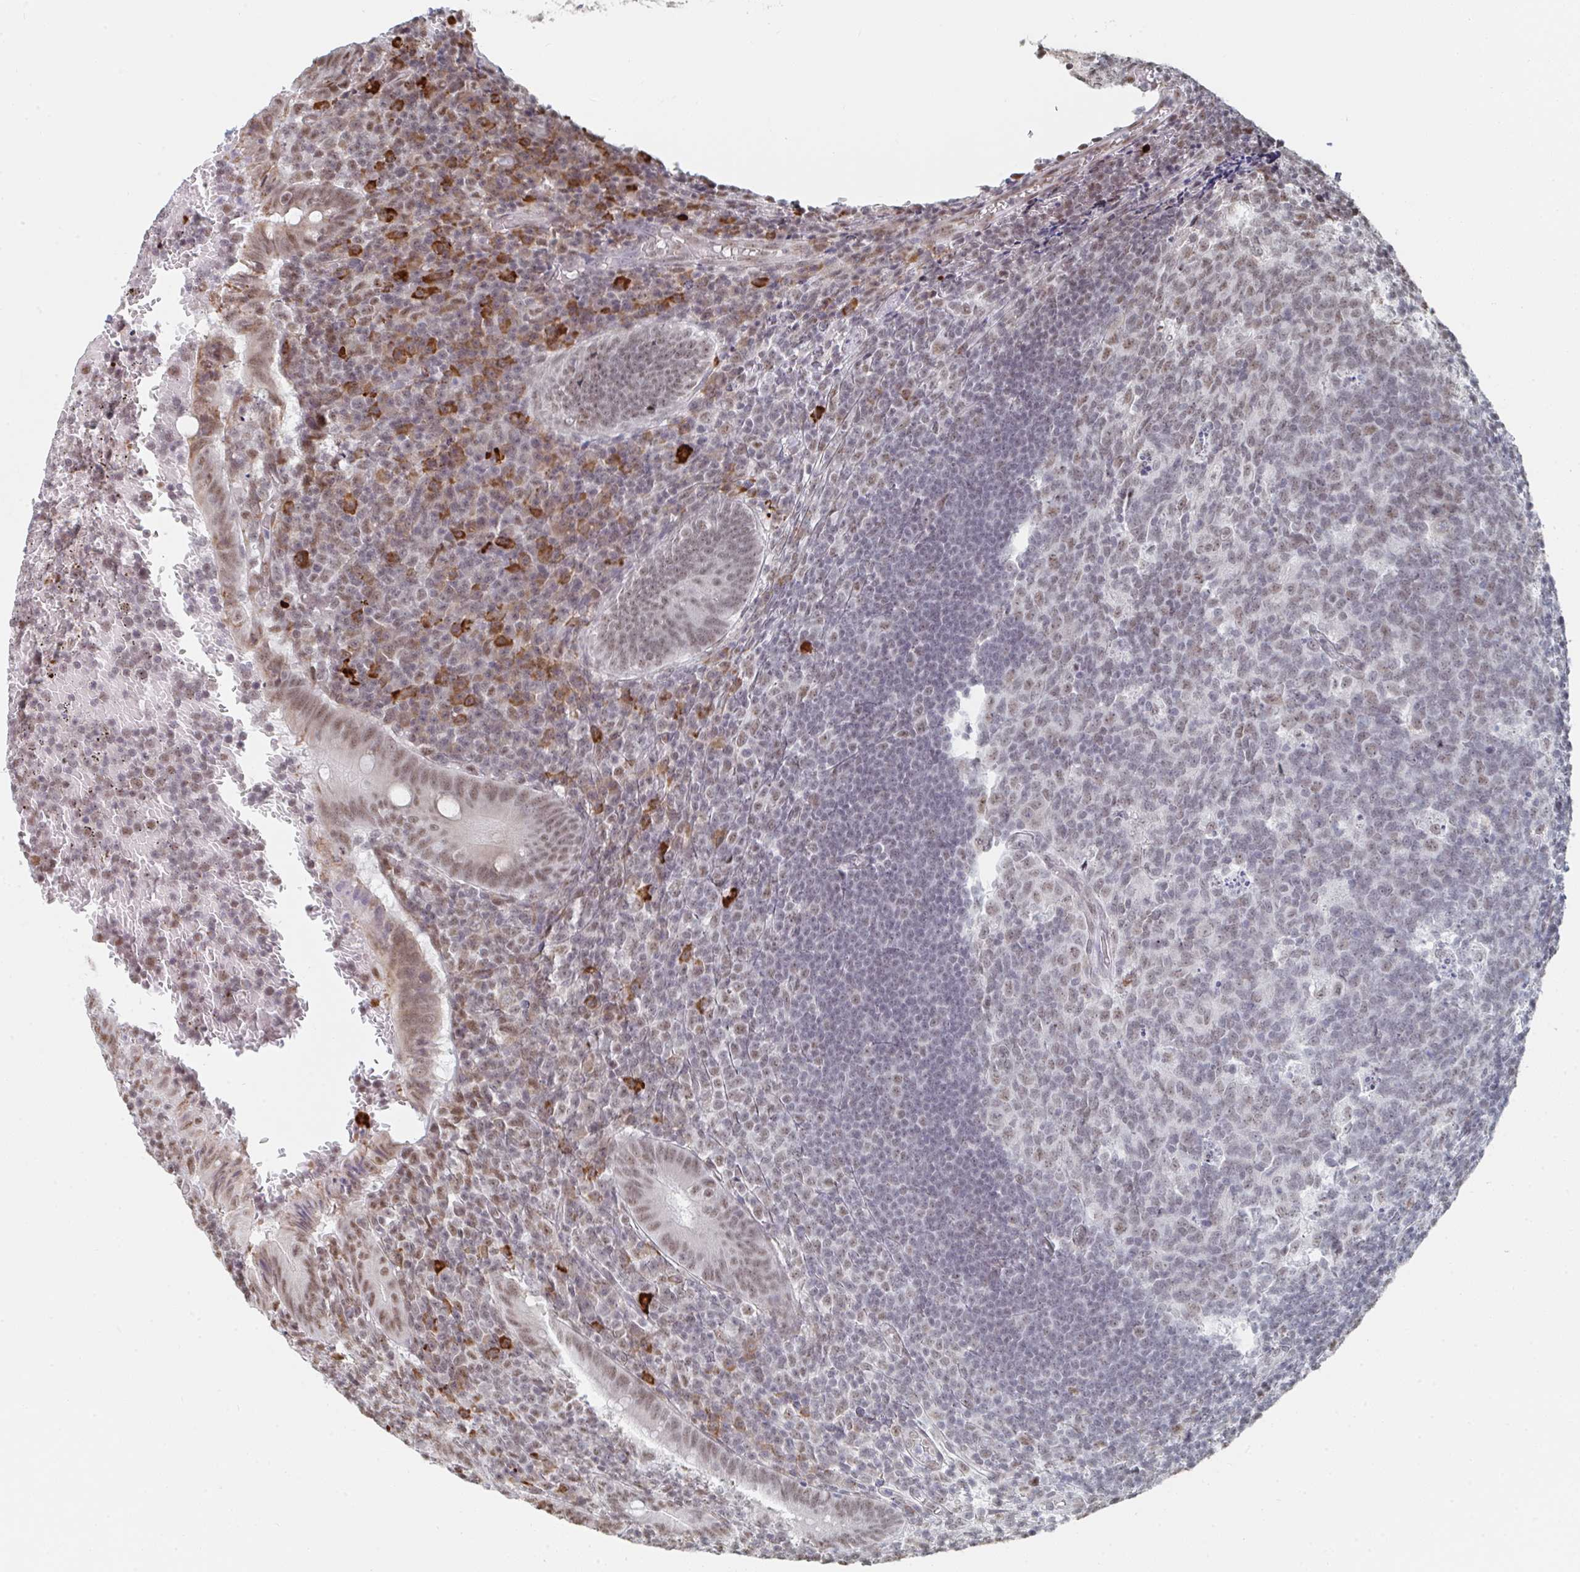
{"staining": {"intensity": "moderate", "quantity": ">75%", "location": "cytoplasmic/membranous,nuclear"}, "tissue": "appendix", "cell_type": "Glandular cells", "image_type": "normal", "snomed": [{"axis": "morphology", "description": "Normal tissue, NOS"}, {"axis": "topography", "description": "Appendix"}], "caption": "A photomicrograph showing moderate cytoplasmic/membranous,nuclear staining in approximately >75% of glandular cells in normal appendix, as visualized by brown immunohistochemical staining.", "gene": "MBNL1", "patient": {"sex": "male", "age": 18}}